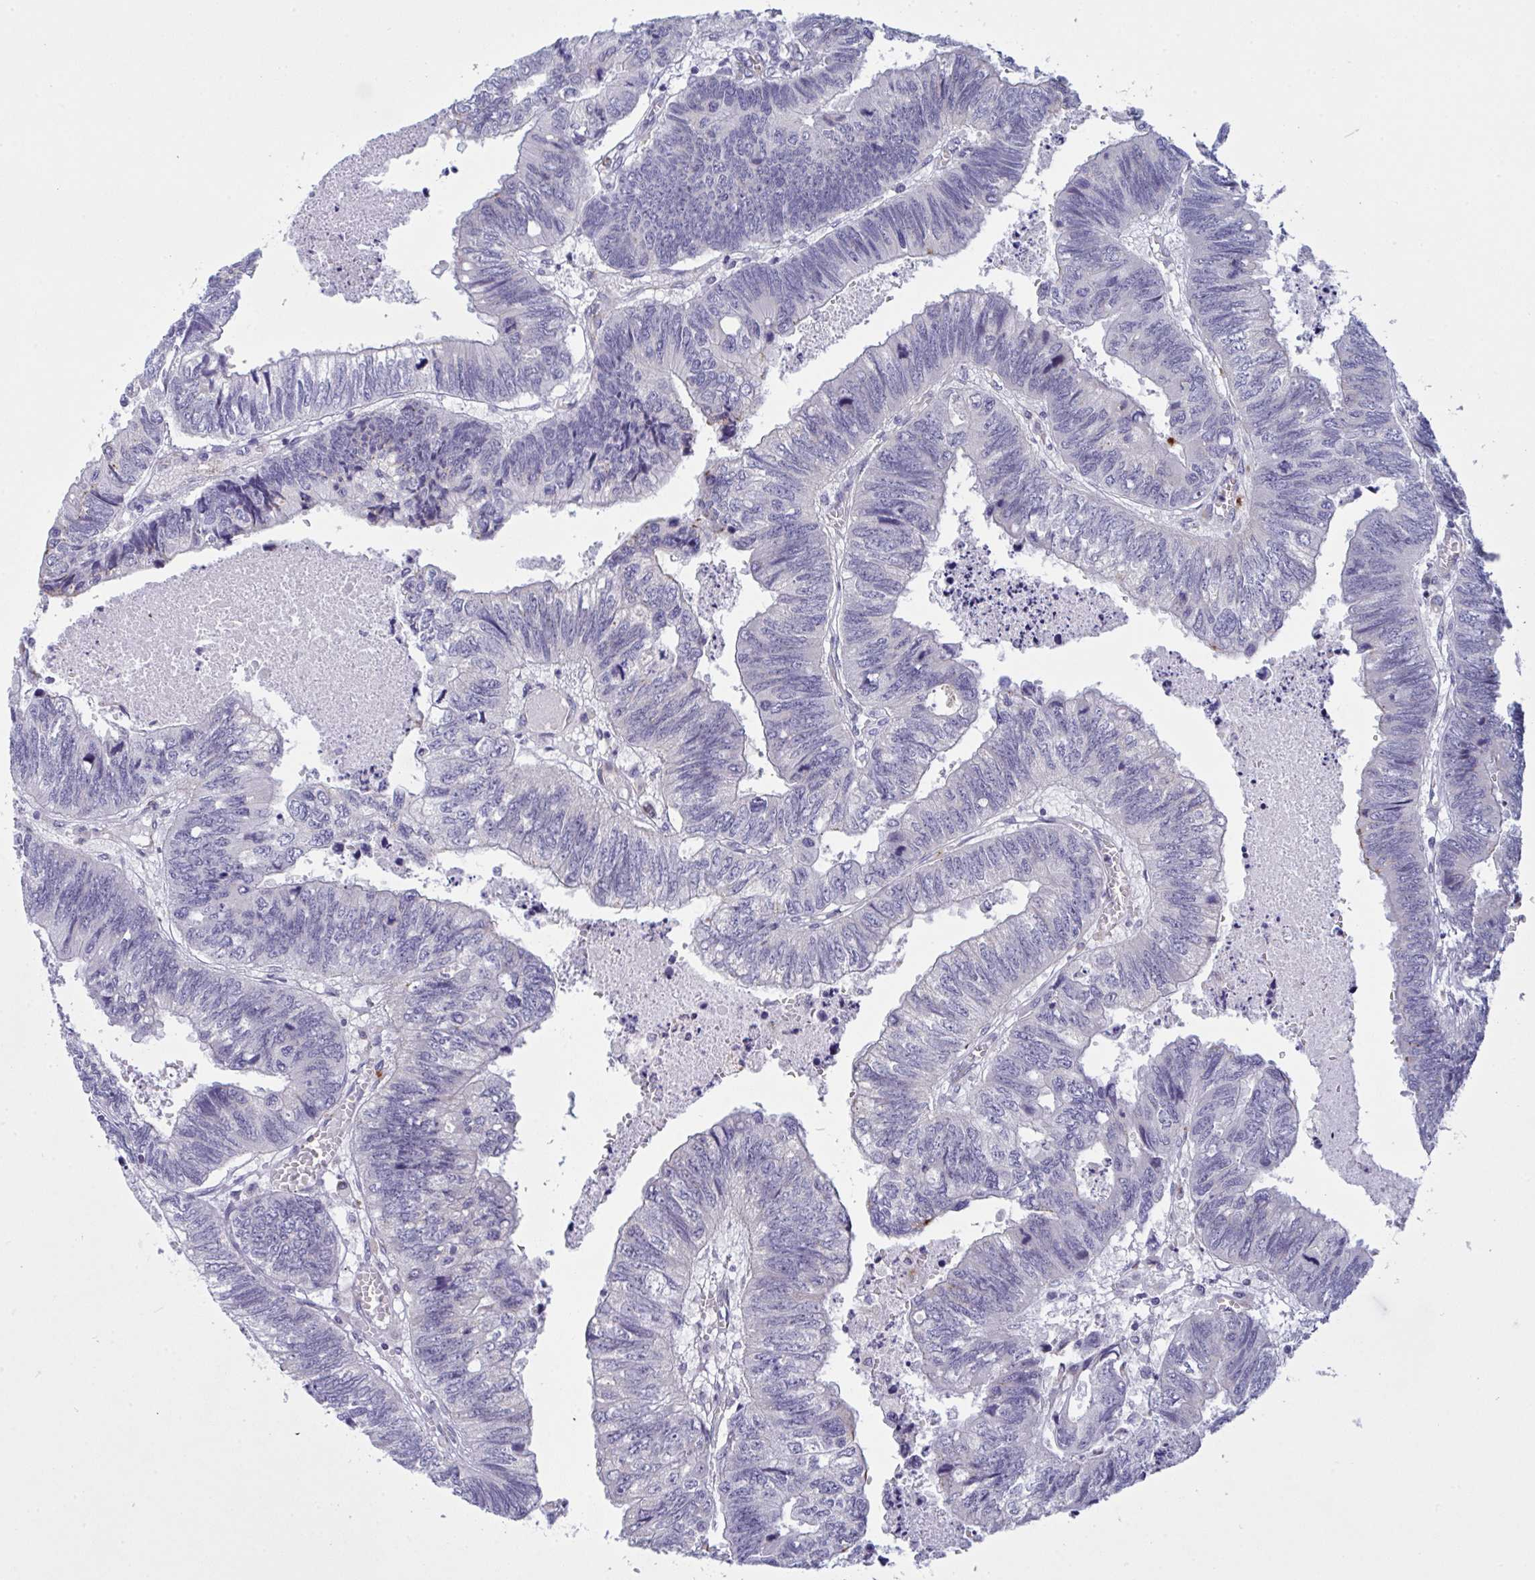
{"staining": {"intensity": "negative", "quantity": "none", "location": "none"}, "tissue": "colorectal cancer", "cell_type": "Tumor cells", "image_type": "cancer", "snomed": [{"axis": "morphology", "description": "Adenocarcinoma, NOS"}, {"axis": "topography", "description": "Colon"}], "caption": "Immunohistochemistry (IHC) micrograph of neoplastic tissue: adenocarcinoma (colorectal) stained with DAB (3,3'-diaminobenzidine) exhibits no significant protein expression in tumor cells. (Immunohistochemistry (IHC), brightfield microscopy, high magnification).", "gene": "DCBLD1", "patient": {"sex": "male", "age": 62}}